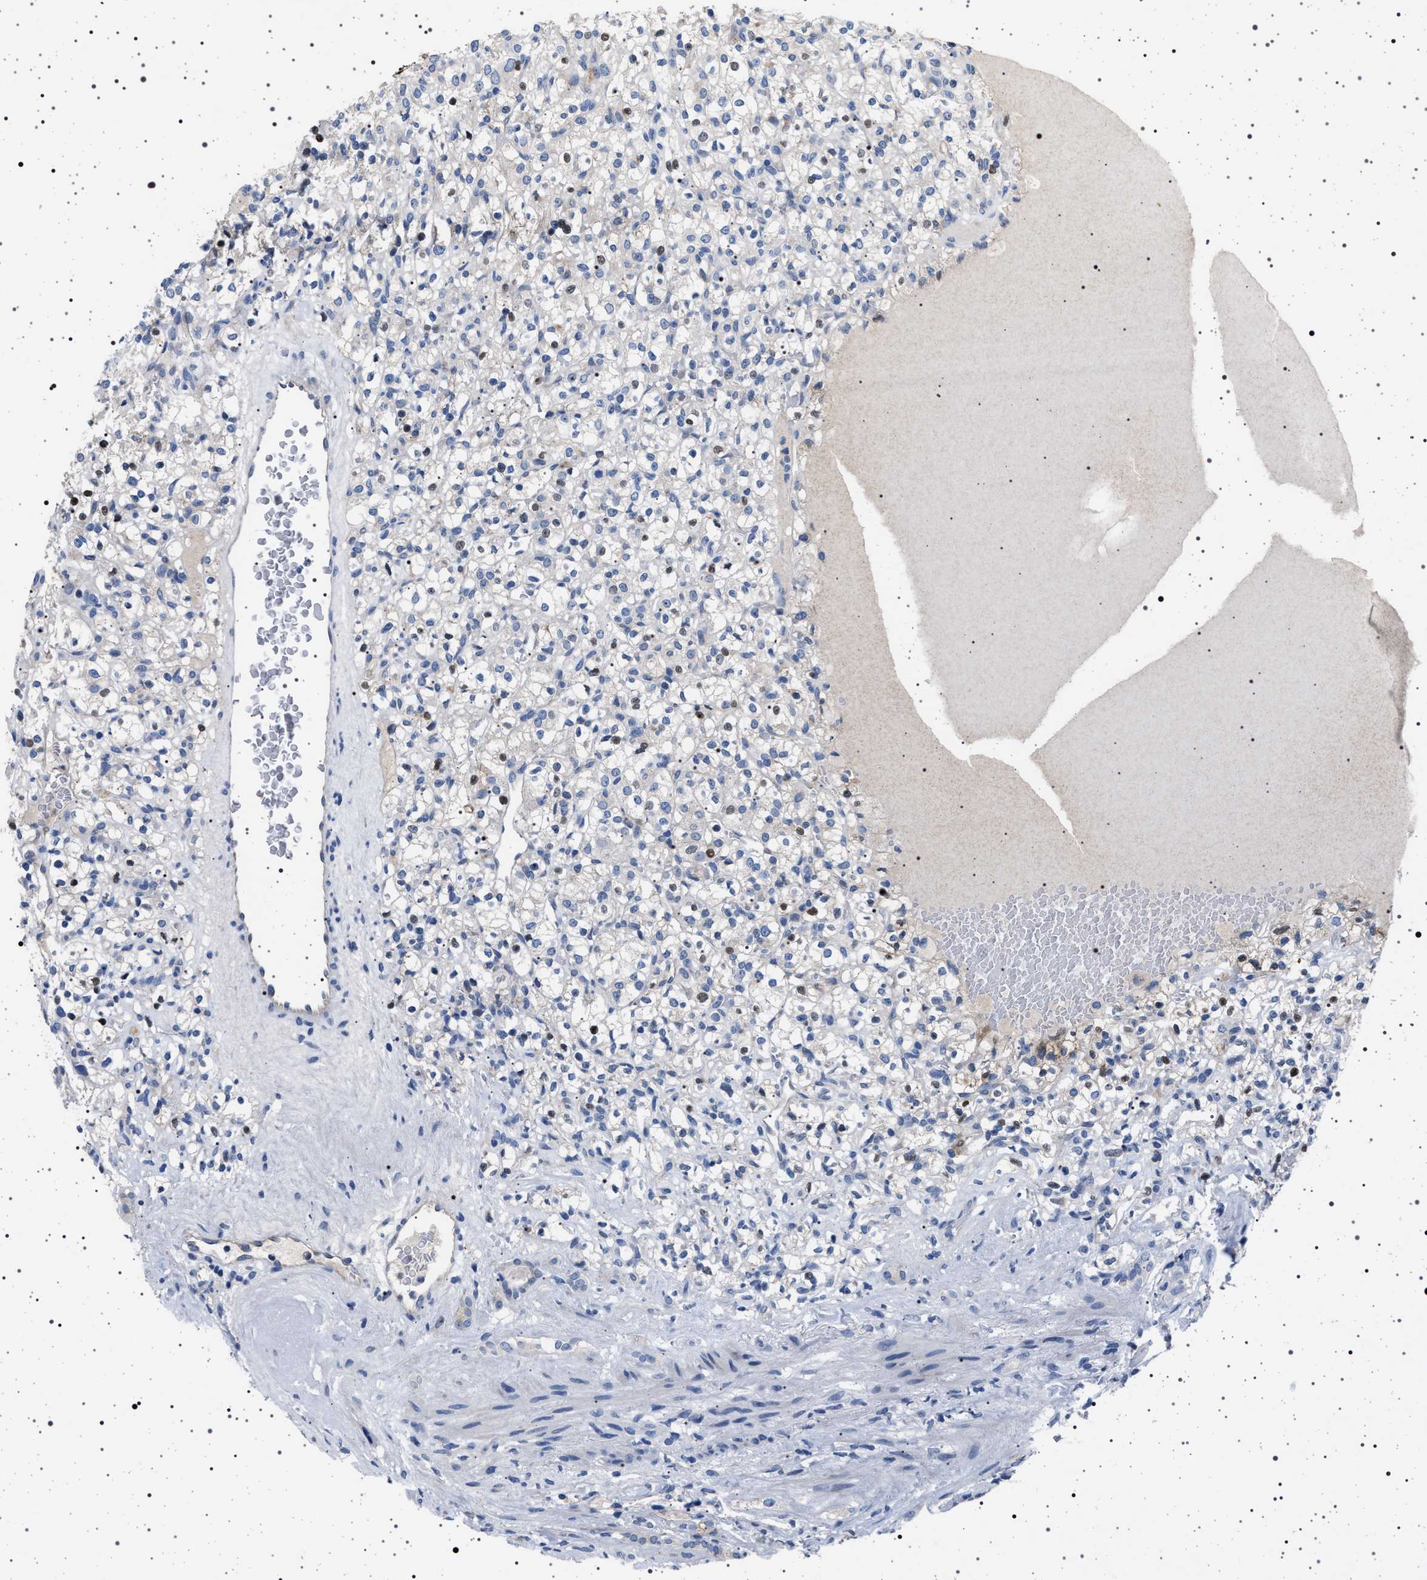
{"staining": {"intensity": "negative", "quantity": "none", "location": "none"}, "tissue": "renal cancer", "cell_type": "Tumor cells", "image_type": "cancer", "snomed": [{"axis": "morphology", "description": "Normal tissue, NOS"}, {"axis": "morphology", "description": "Adenocarcinoma, NOS"}, {"axis": "topography", "description": "Kidney"}], "caption": "Human renal cancer (adenocarcinoma) stained for a protein using immunohistochemistry exhibits no staining in tumor cells.", "gene": "NAT9", "patient": {"sex": "female", "age": 72}}